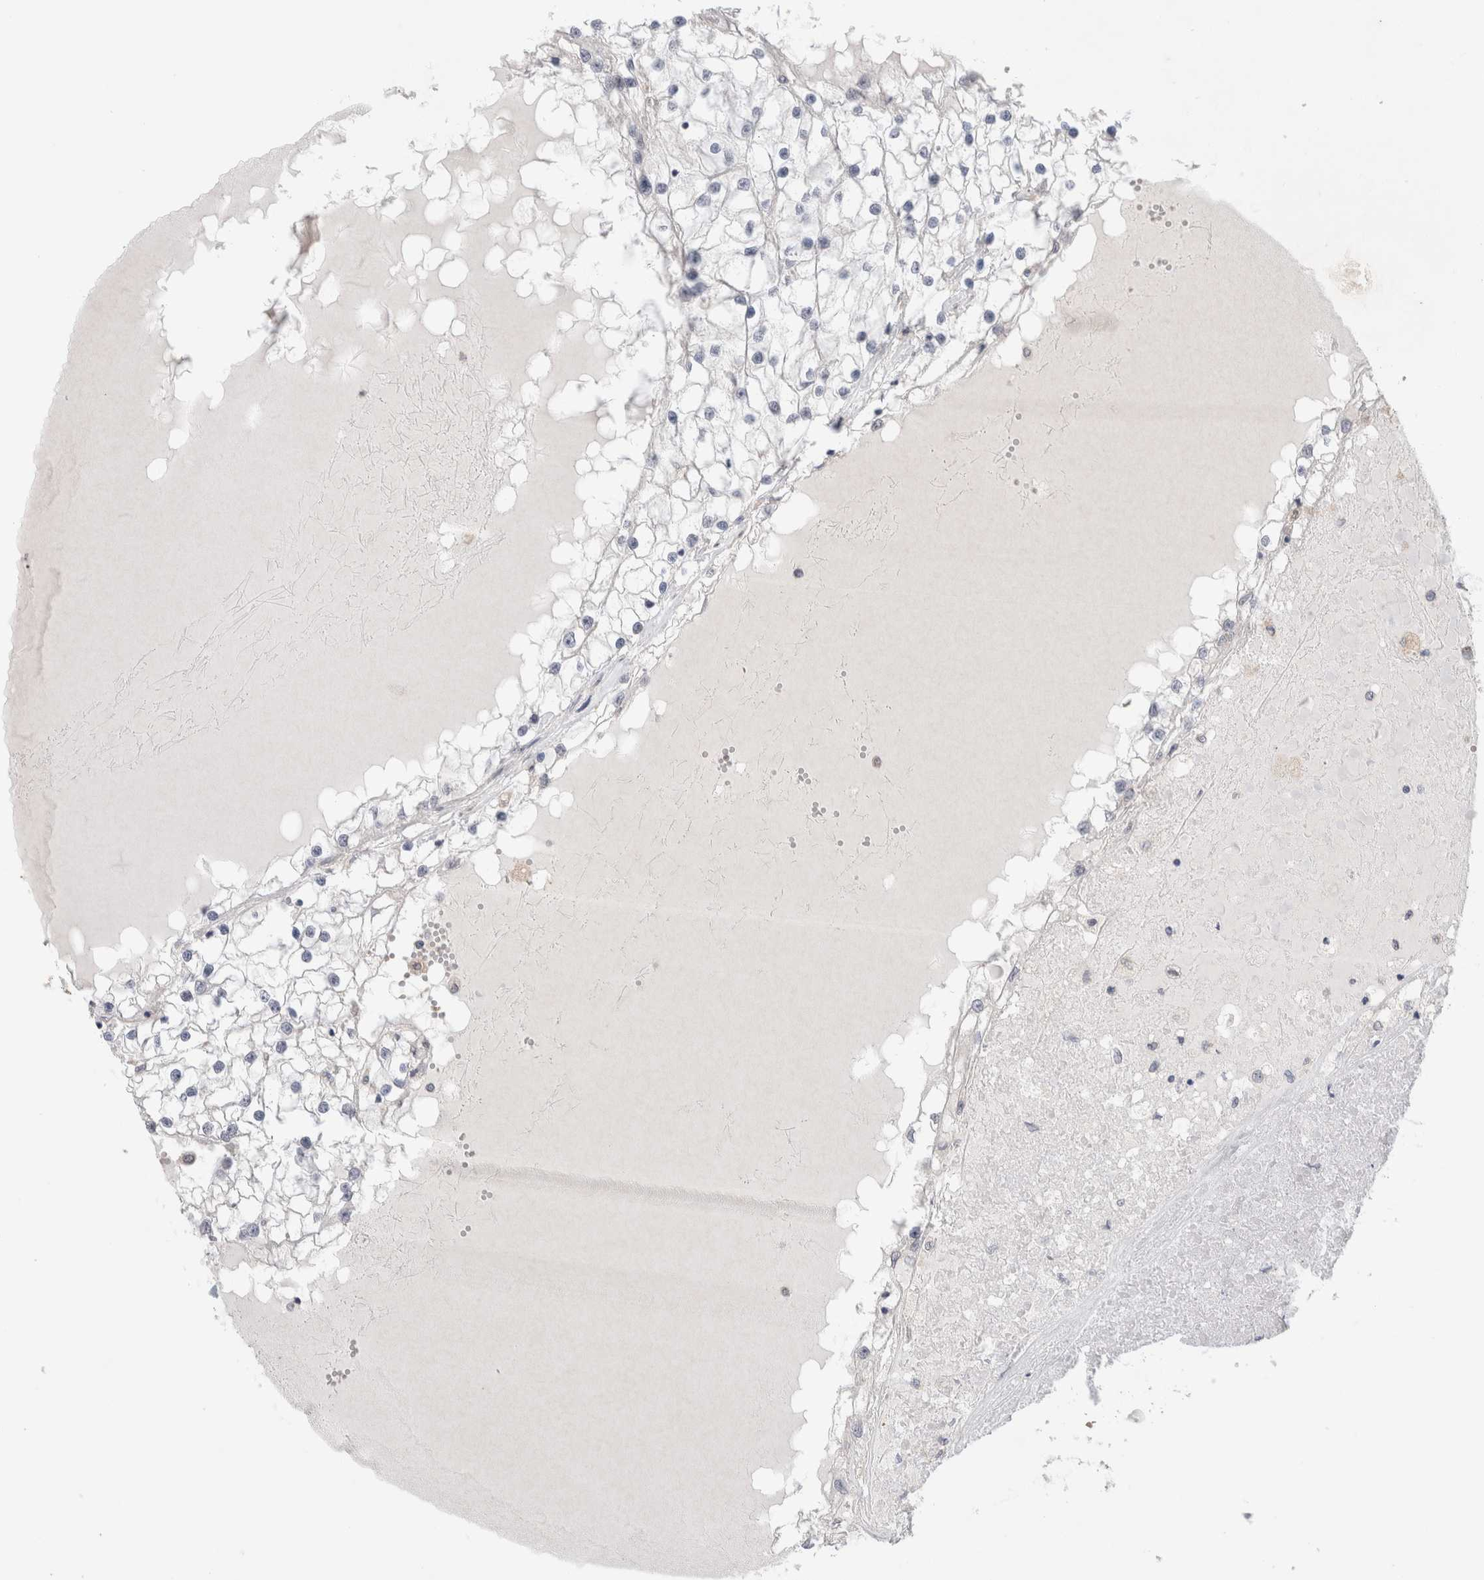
{"staining": {"intensity": "negative", "quantity": "none", "location": "none"}, "tissue": "renal cancer", "cell_type": "Tumor cells", "image_type": "cancer", "snomed": [{"axis": "morphology", "description": "Adenocarcinoma, NOS"}, {"axis": "topography", "description": "Kidney"}], "caption": "An image of human renal cancer is negative for staining in tumor cells.", "gene": "NDOR1", "patient": {"sex": "male", "age": 68}}